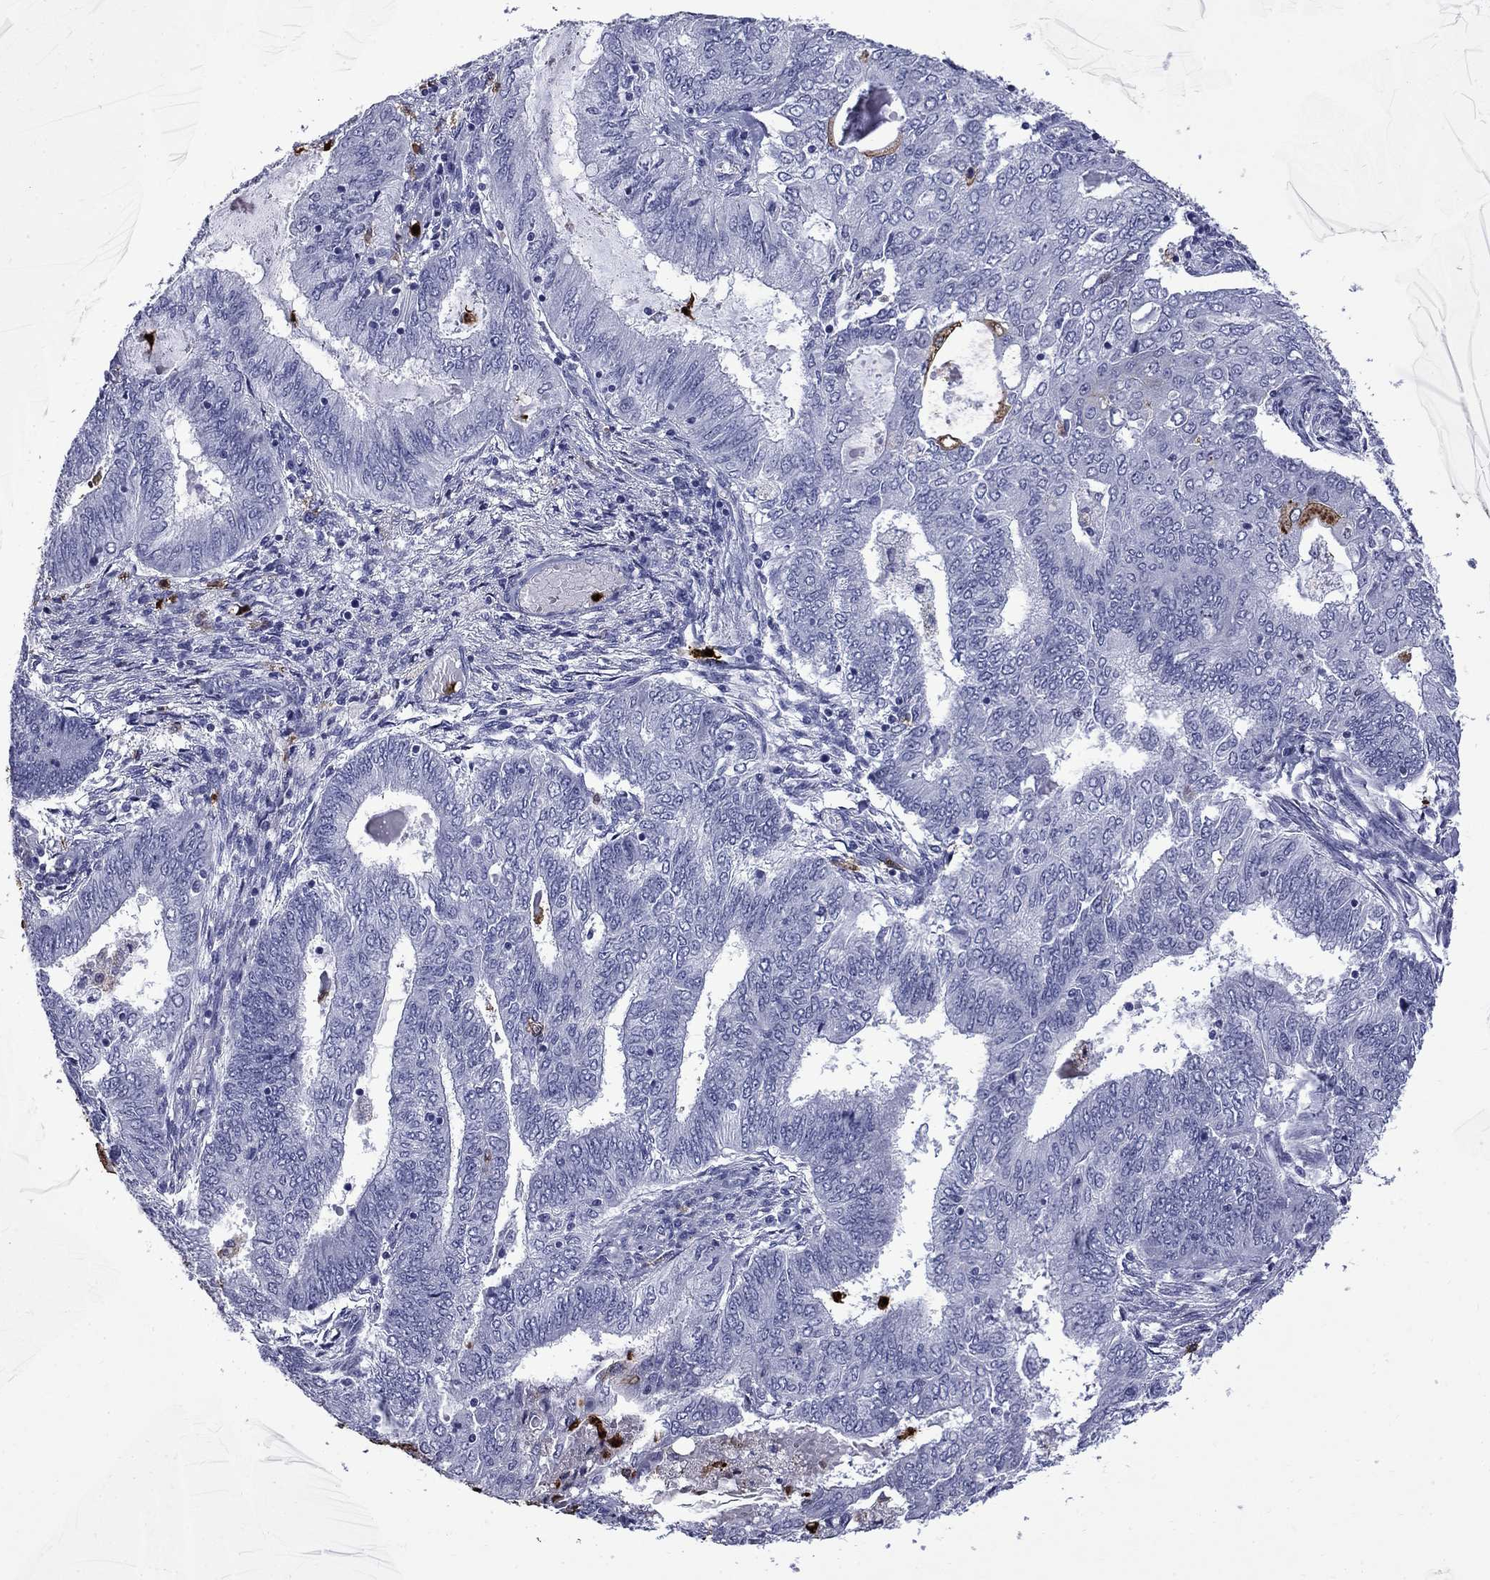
{"staining": {"intensity": "negative", "quantity": "none", "location": "none"}, "tissue": "endometrial cancer", "cell_type": "Tumor cells", "image_type": "cancer", "snomed": [{"axis": "morphology", "description": "Adenocarcinoma, NOS"}, {"axis": "topography", "description": "Endometrium"}], "caption": "Endometrial adenocarcinoma was stained to show a protein in brown. There is no significant expression in tumor cells.", "gene": "TRIM29", "patient": {"sex": "female", "age": 62}}